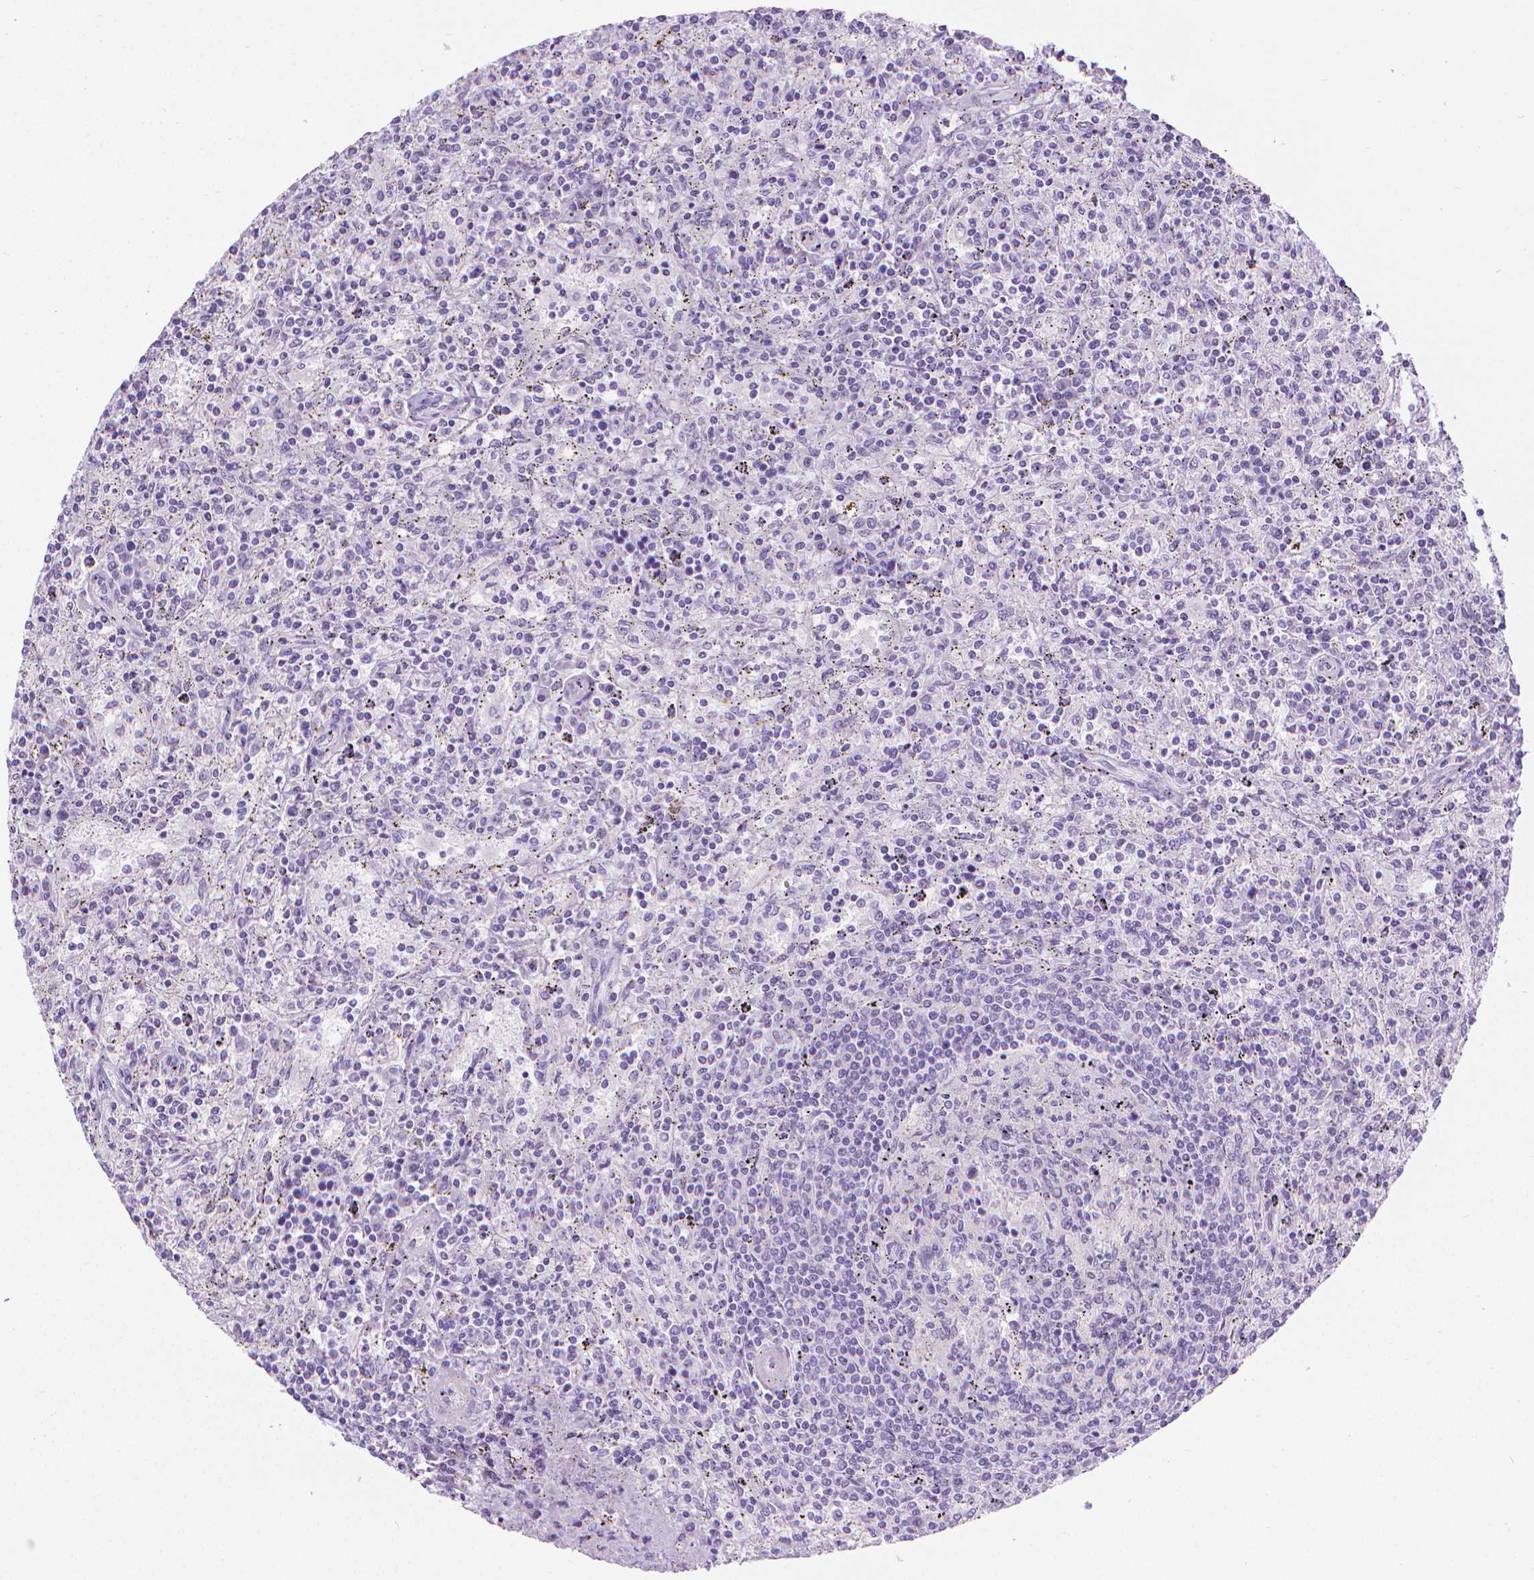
{"staining": {"intensity": "negative", "quantity": "none", "location": "none"}, "tissue": "lymphoma", "cell_type": "Tumor cells", "image_type": "cancer", "snomed": [{"axis": "morphology", "description": "Malignant lymphoma, non-Hodgkin's type, Low grade"}, {"axis": "topography", "description": "Spleen"}], "caption": "High magnification brightfield microscopy of lymphoma stained with DAB (3,3'-diaminobenzidine) (brown) and counterstained with hematoxylin (blue): tumor cells show no significant positivity.", "gene": "SPAG6", "patient": {"sex": "male", "age": 62}}